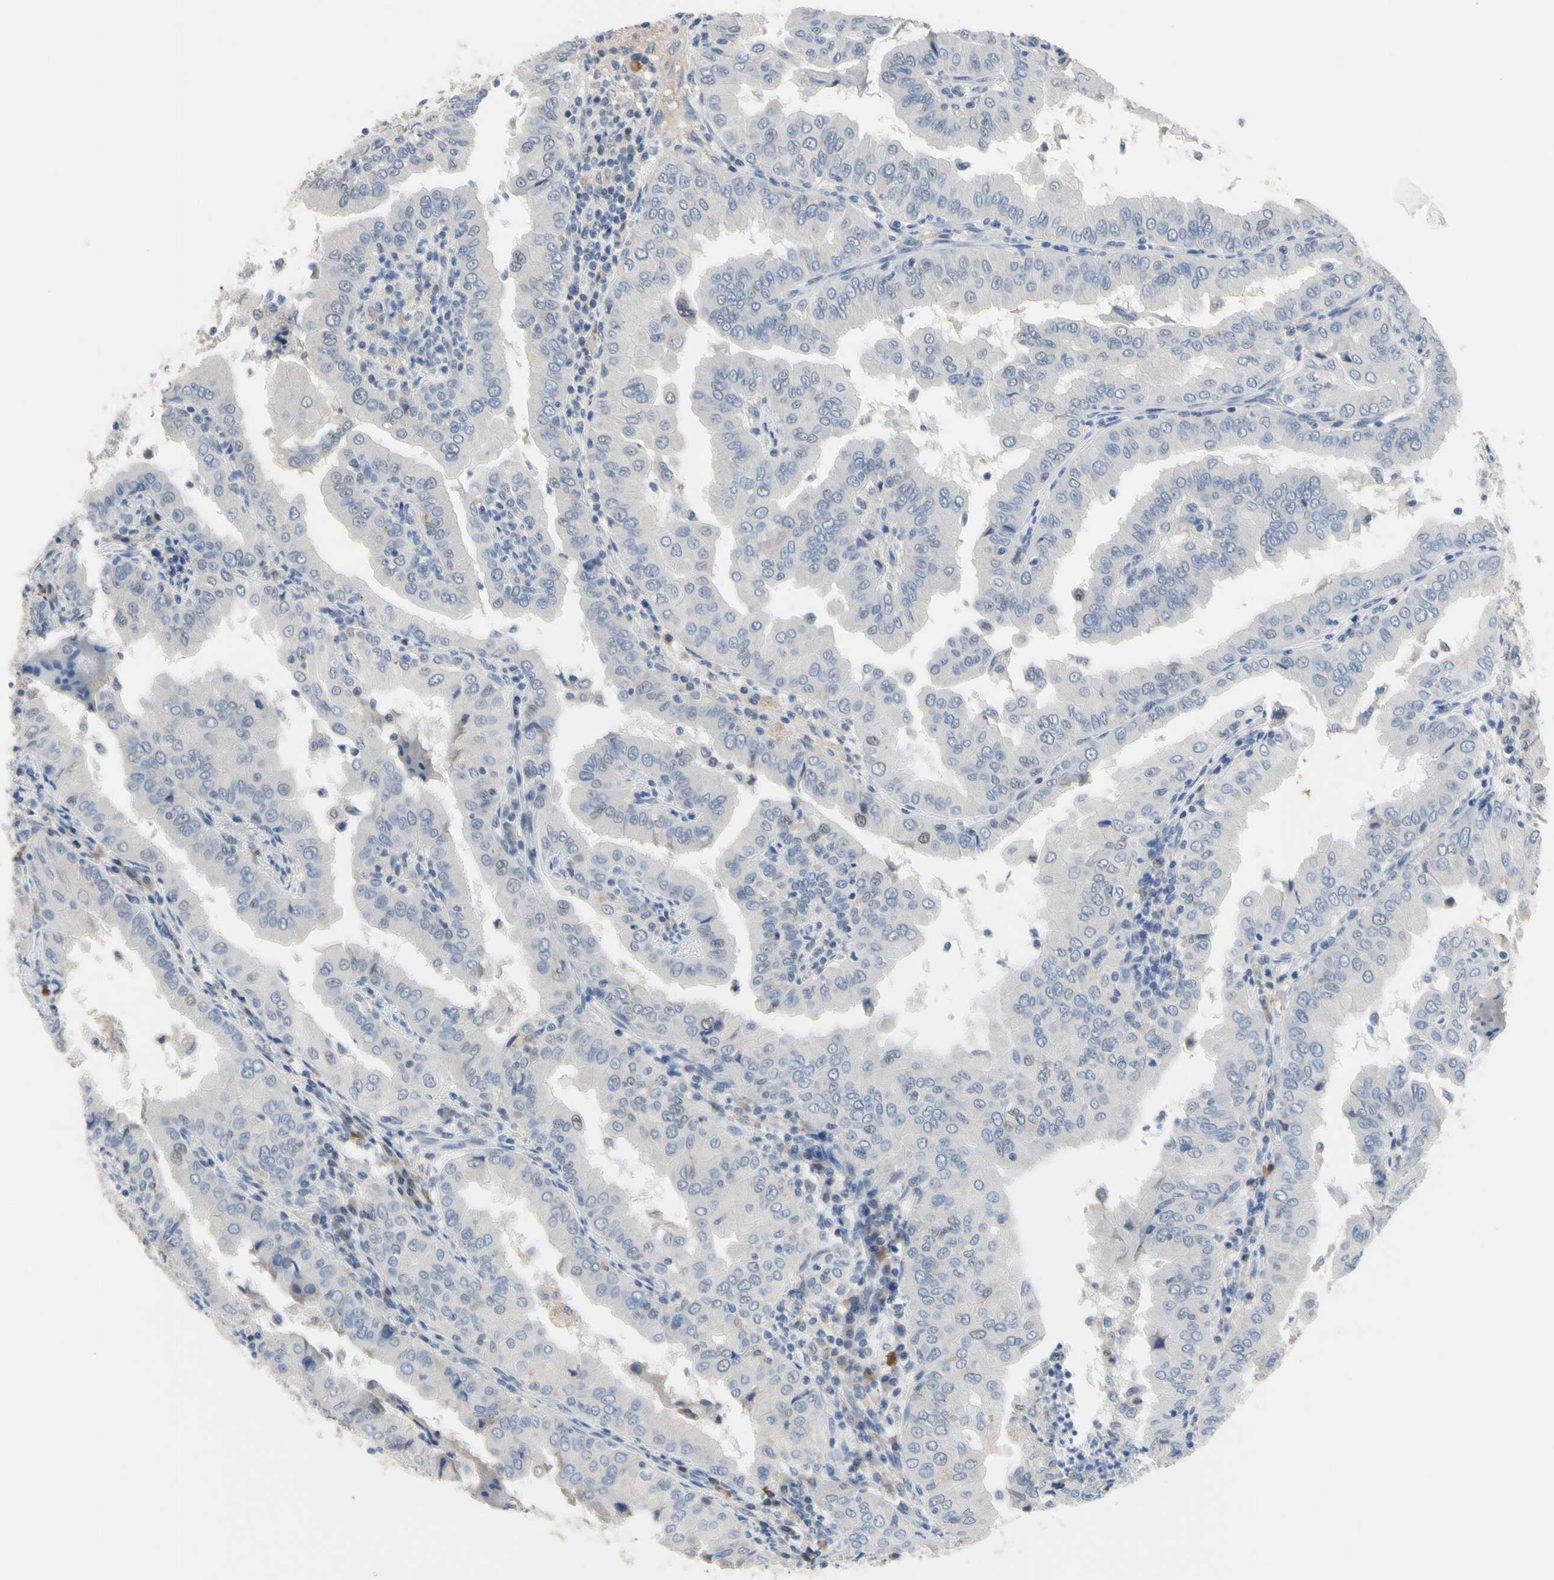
{"staining": {"intensity": "negative", "quantity": "none", "location": "none"}, "tissue": "thyroid cancer", "cell_type": "Tumor cells", "image_type": "cancer", "snomed": [{"axis": "morphology", "description": "Papillary adenocarcinoma, NOS"}, {"axis": "topography", "description": "Thyroid gland"}], "caption": "The image reveals no staining of tumor cells in thyroid cancer (papillary adenocarcinoma). (DAB (3,3'-diaminobenzidine) immunohistochemistry (IHC) visualized using brightfield microscopy, high magnification).", "gene": "LHX9", "patient": {"sex": "male", "age": 33}}